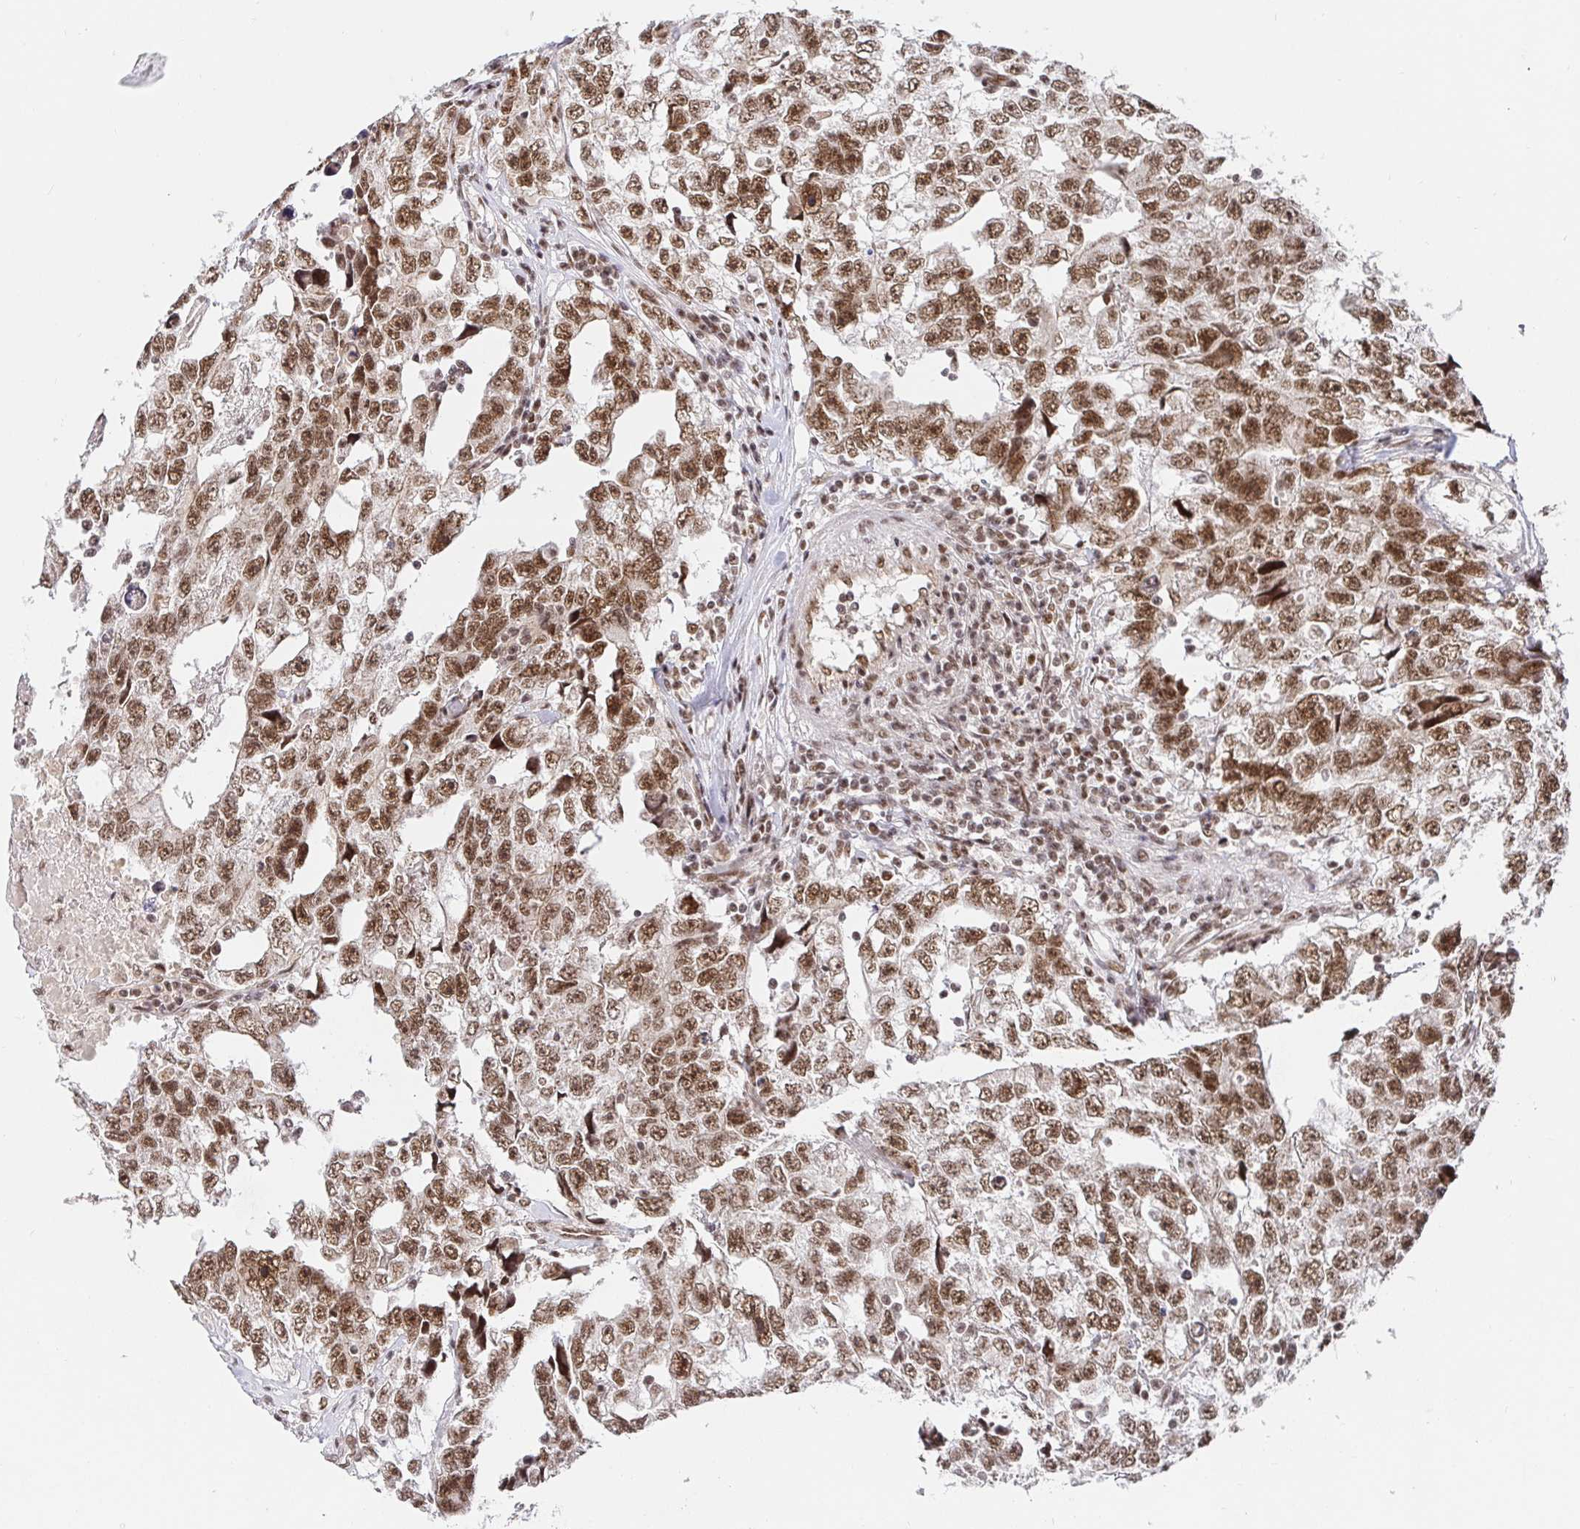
{"staining": {"intensity": "moderate", "quantity": ">75%", "location": "nuclear"}, "tissue": "testis cancer", "cell_type": "Tumor cells", "image_type": "cancer", "snomed": [{"axis": "morphology", "description": "Carcinoma, Embryonal, NOS"}, {"axis": "topography", "description": "Testis"}], "caption": "High-magnification brightfield microscopy of embryonal carcinoma (testis) stained with DAB (brown) and counterstained with hematoxylin (blue). tumor cells exhibit moderate nuclear positivity is present in approximately>75% of cells.", "gene": "USF1", "patient": {"sex": "male", "age": 22}}